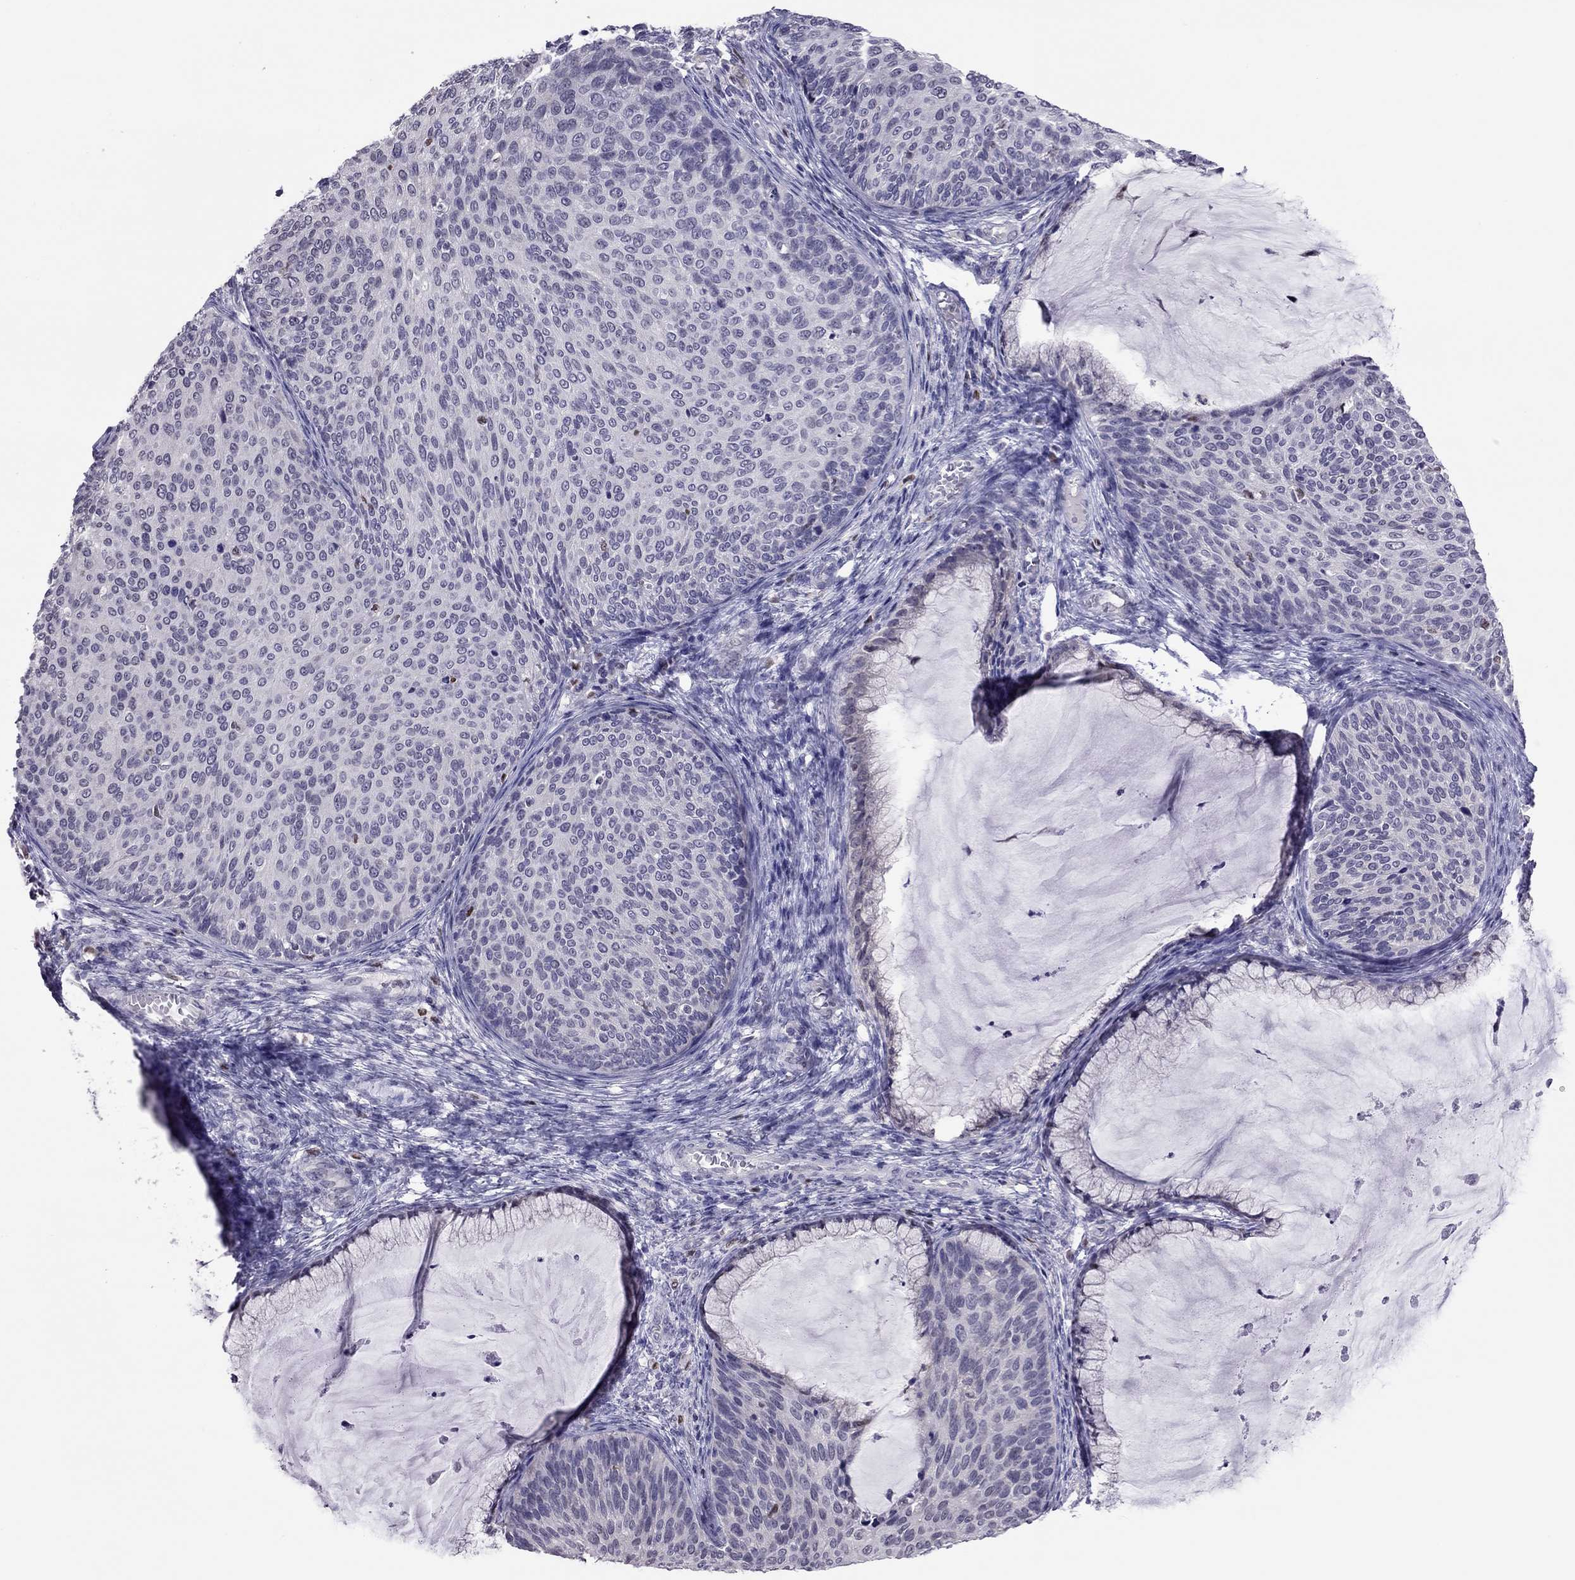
{"staining": {"intensity": "negative", "quantity": "none", "location": "none"}, "tissue": "cervical cancer", "cell_type": "Tumor cells", "image_type": "cancer", "snomed": [{"axis": "morphology", "description": "Squamous cell carcinoma, NOS"}, {"axis": "topography", "description": "Cervix"}], "caption": "This is a micrograph of immunohistochemistry (IHC) staining of cervical squamous cell carcinoma, which shows no expression in tumor cells. (Brightfield microscopy of DAB IHC at high magnification).", "gene": "SPINT3", "patient": {"sex": "female", "age": 36}}